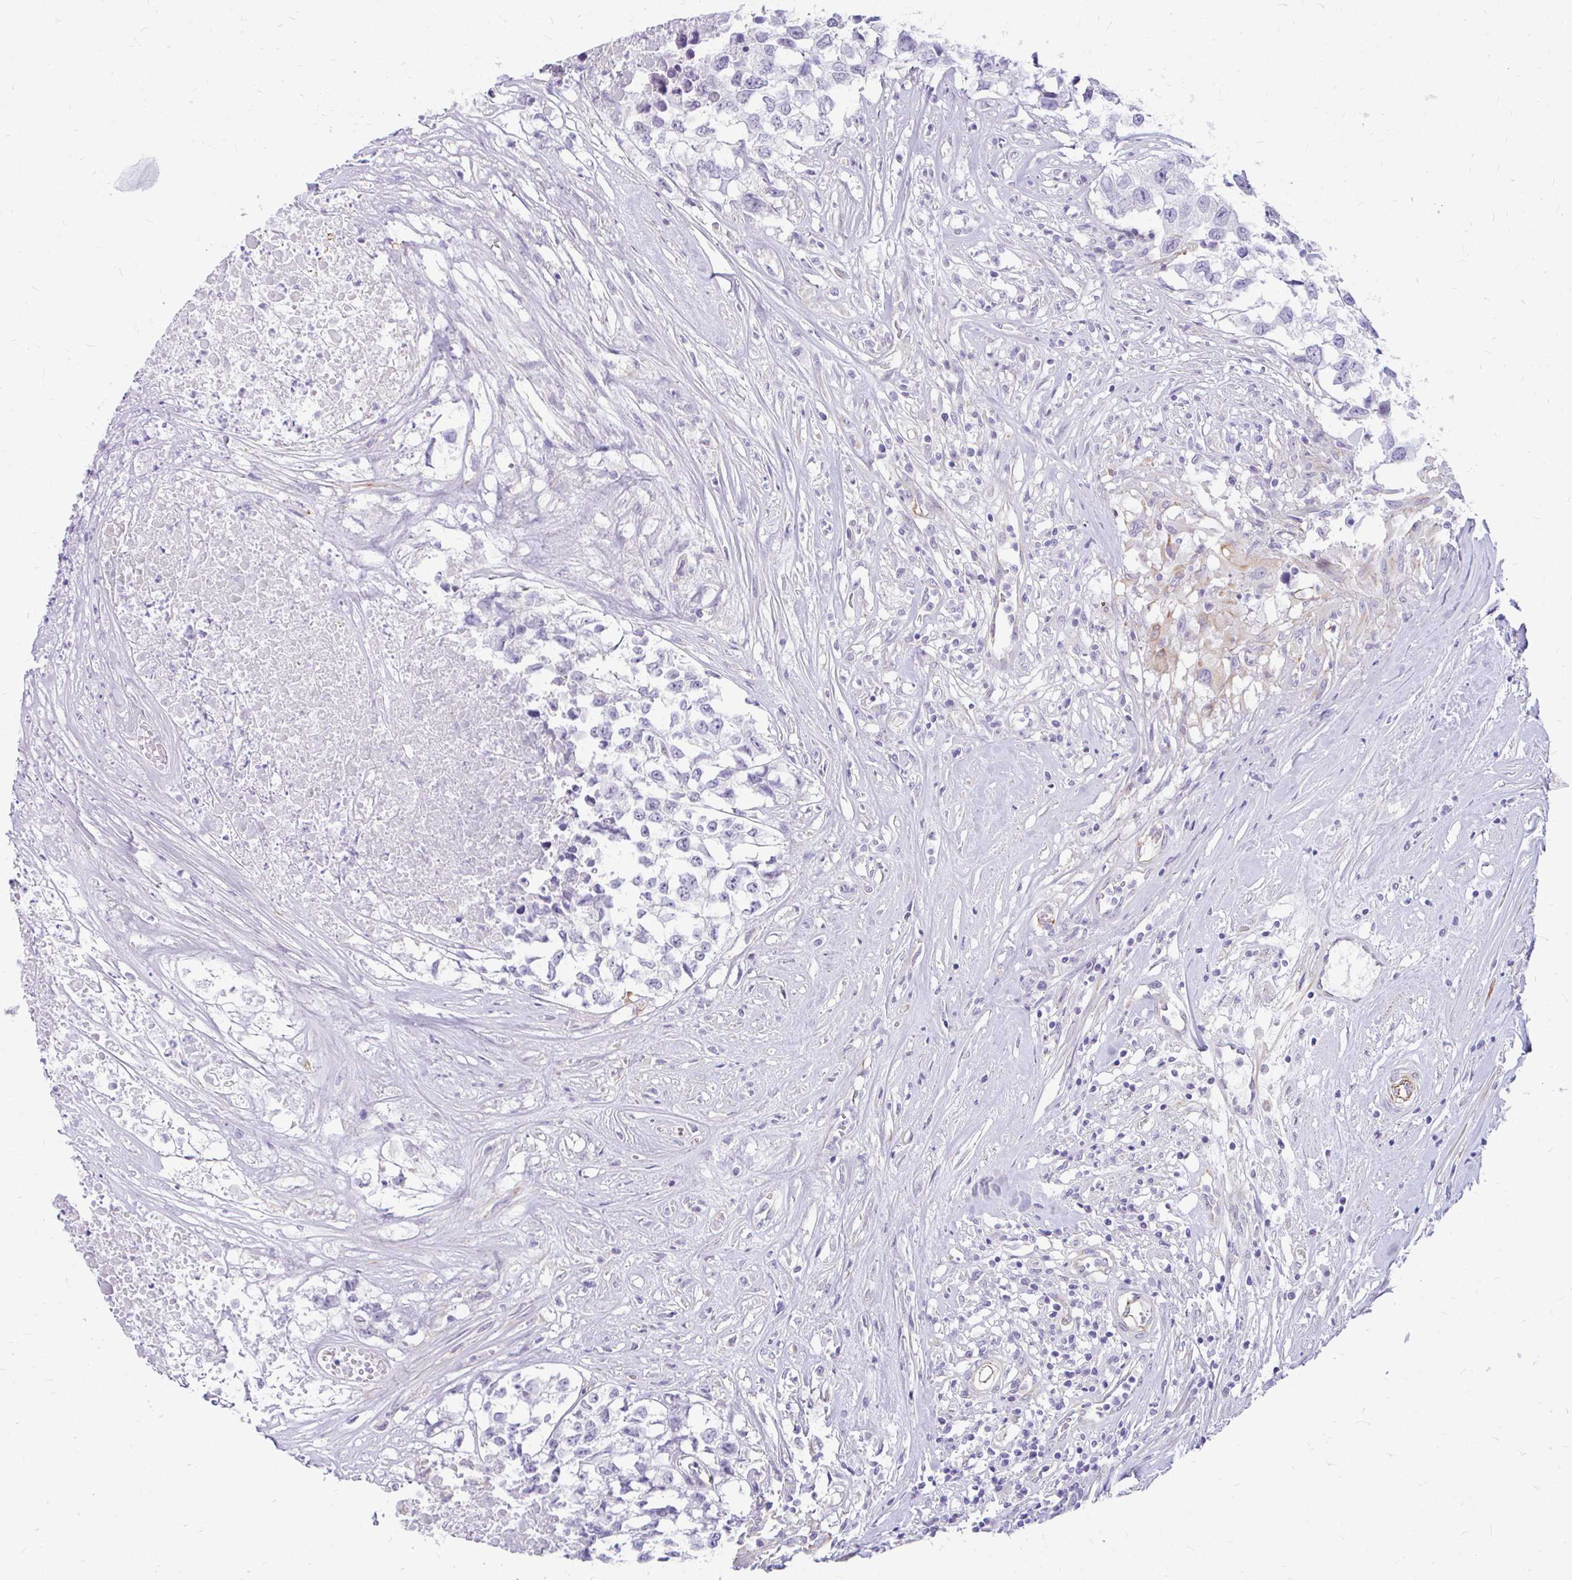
{"staining": {"intensity": "negative", "quantity": "none", "location": "none"}, "tissue": "testis cancer", "cell_type": "Tumor cells", "image_type": "cancer", "snomed": [{"axis": "morphology", "description": "Carcinoma, Embryonal, NOS"}, {"axis": "topography", "description": "Testis"}], "caption": "There is no significant staining in tumor cells of testis cancer.", "gene": "FAM83C", "patient": {"sex": "male", "age": 83}}